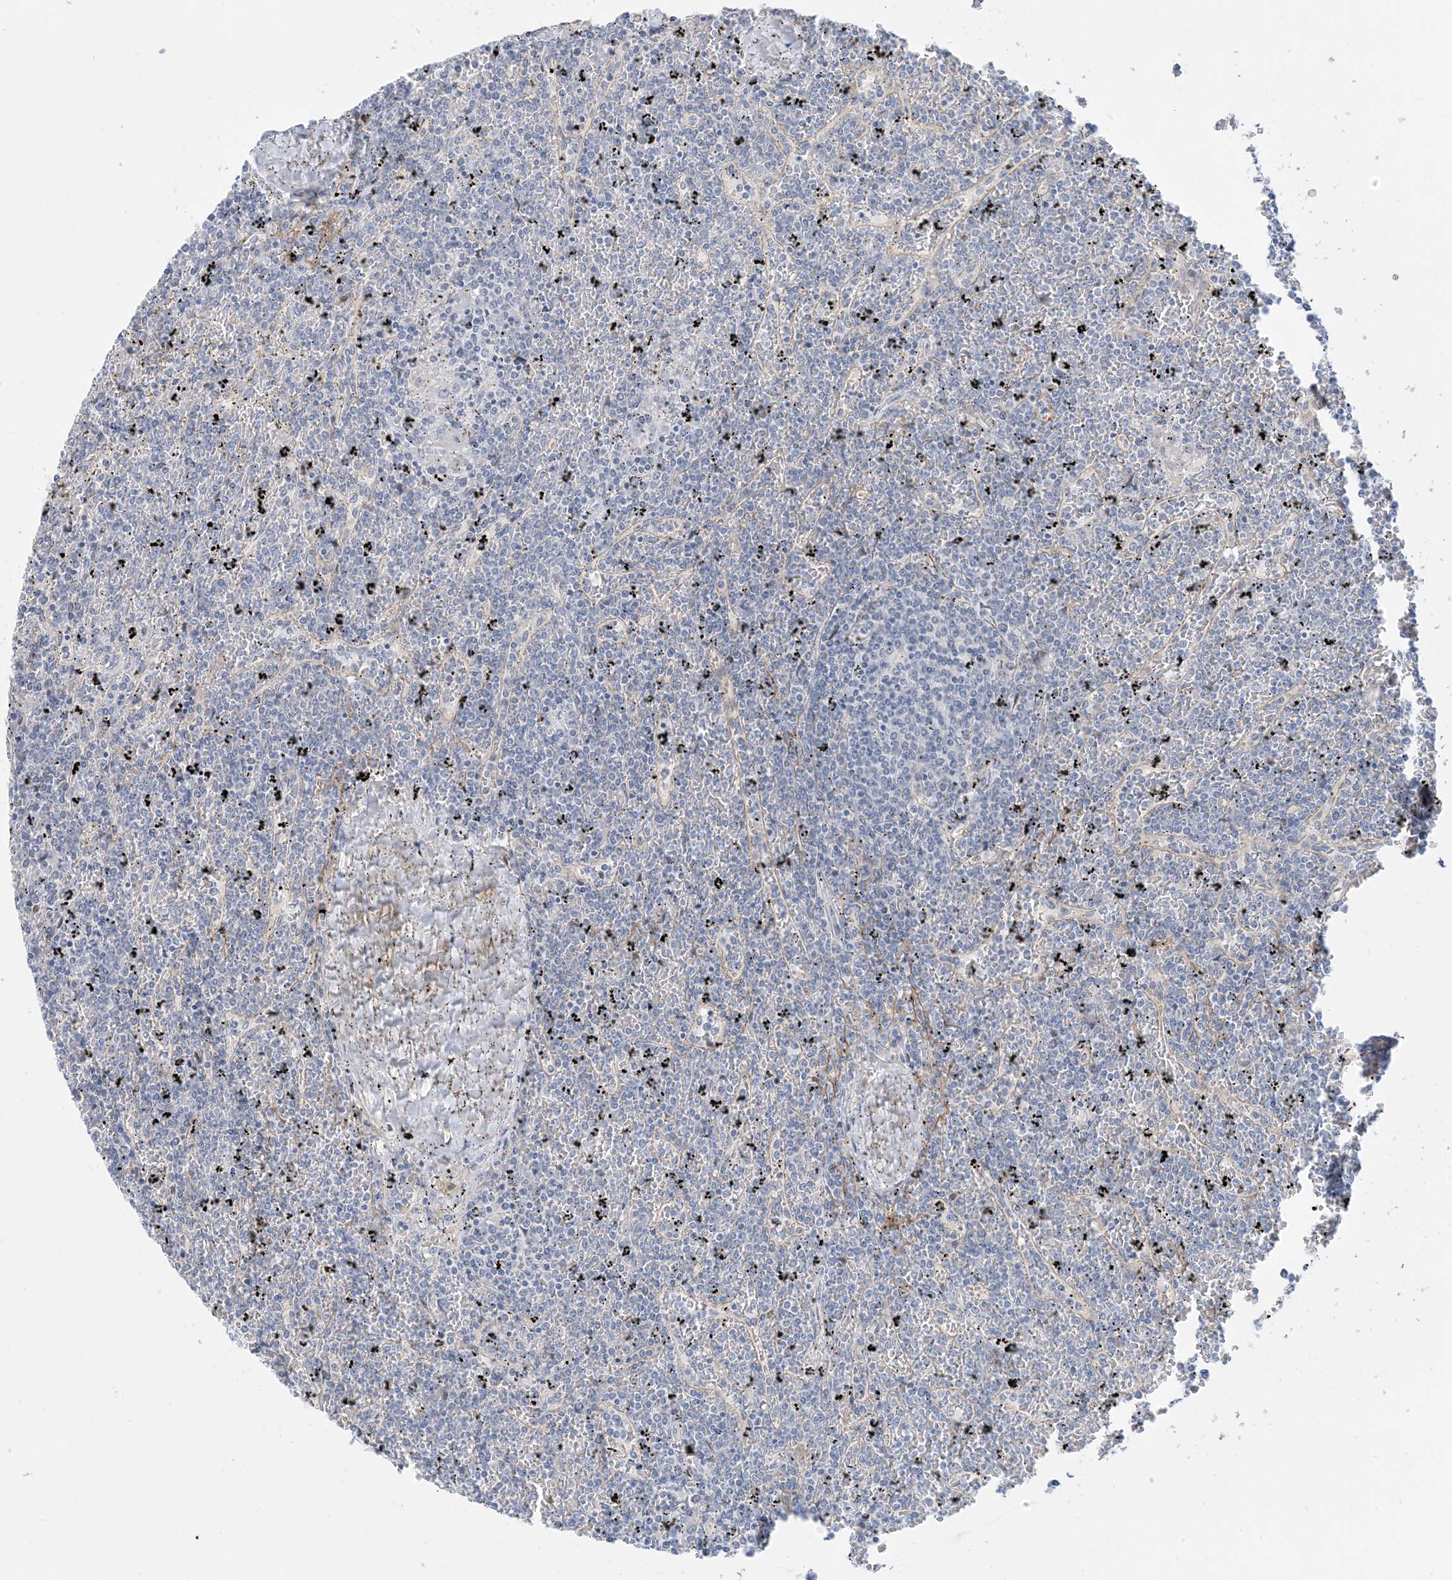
{"staining": {"intensity": "negative", "quantity": "none", "location": "none"}, "tissue": "lymphoma", "cell_type": "Tumor cells", "image_type": "cancer", "snomed": [{"axis": "morphology", "description": "Malignant lymphoma, non-Hodgkin's type, Low grade"}, {"axis": "topography", "description": "Spleen"}], "caption": "Photomicrograph shows no protein staining in tumor cells of lymphoma tissue.", "gene": "IL36B", "patient": {"sex": "female", "age": 19}}